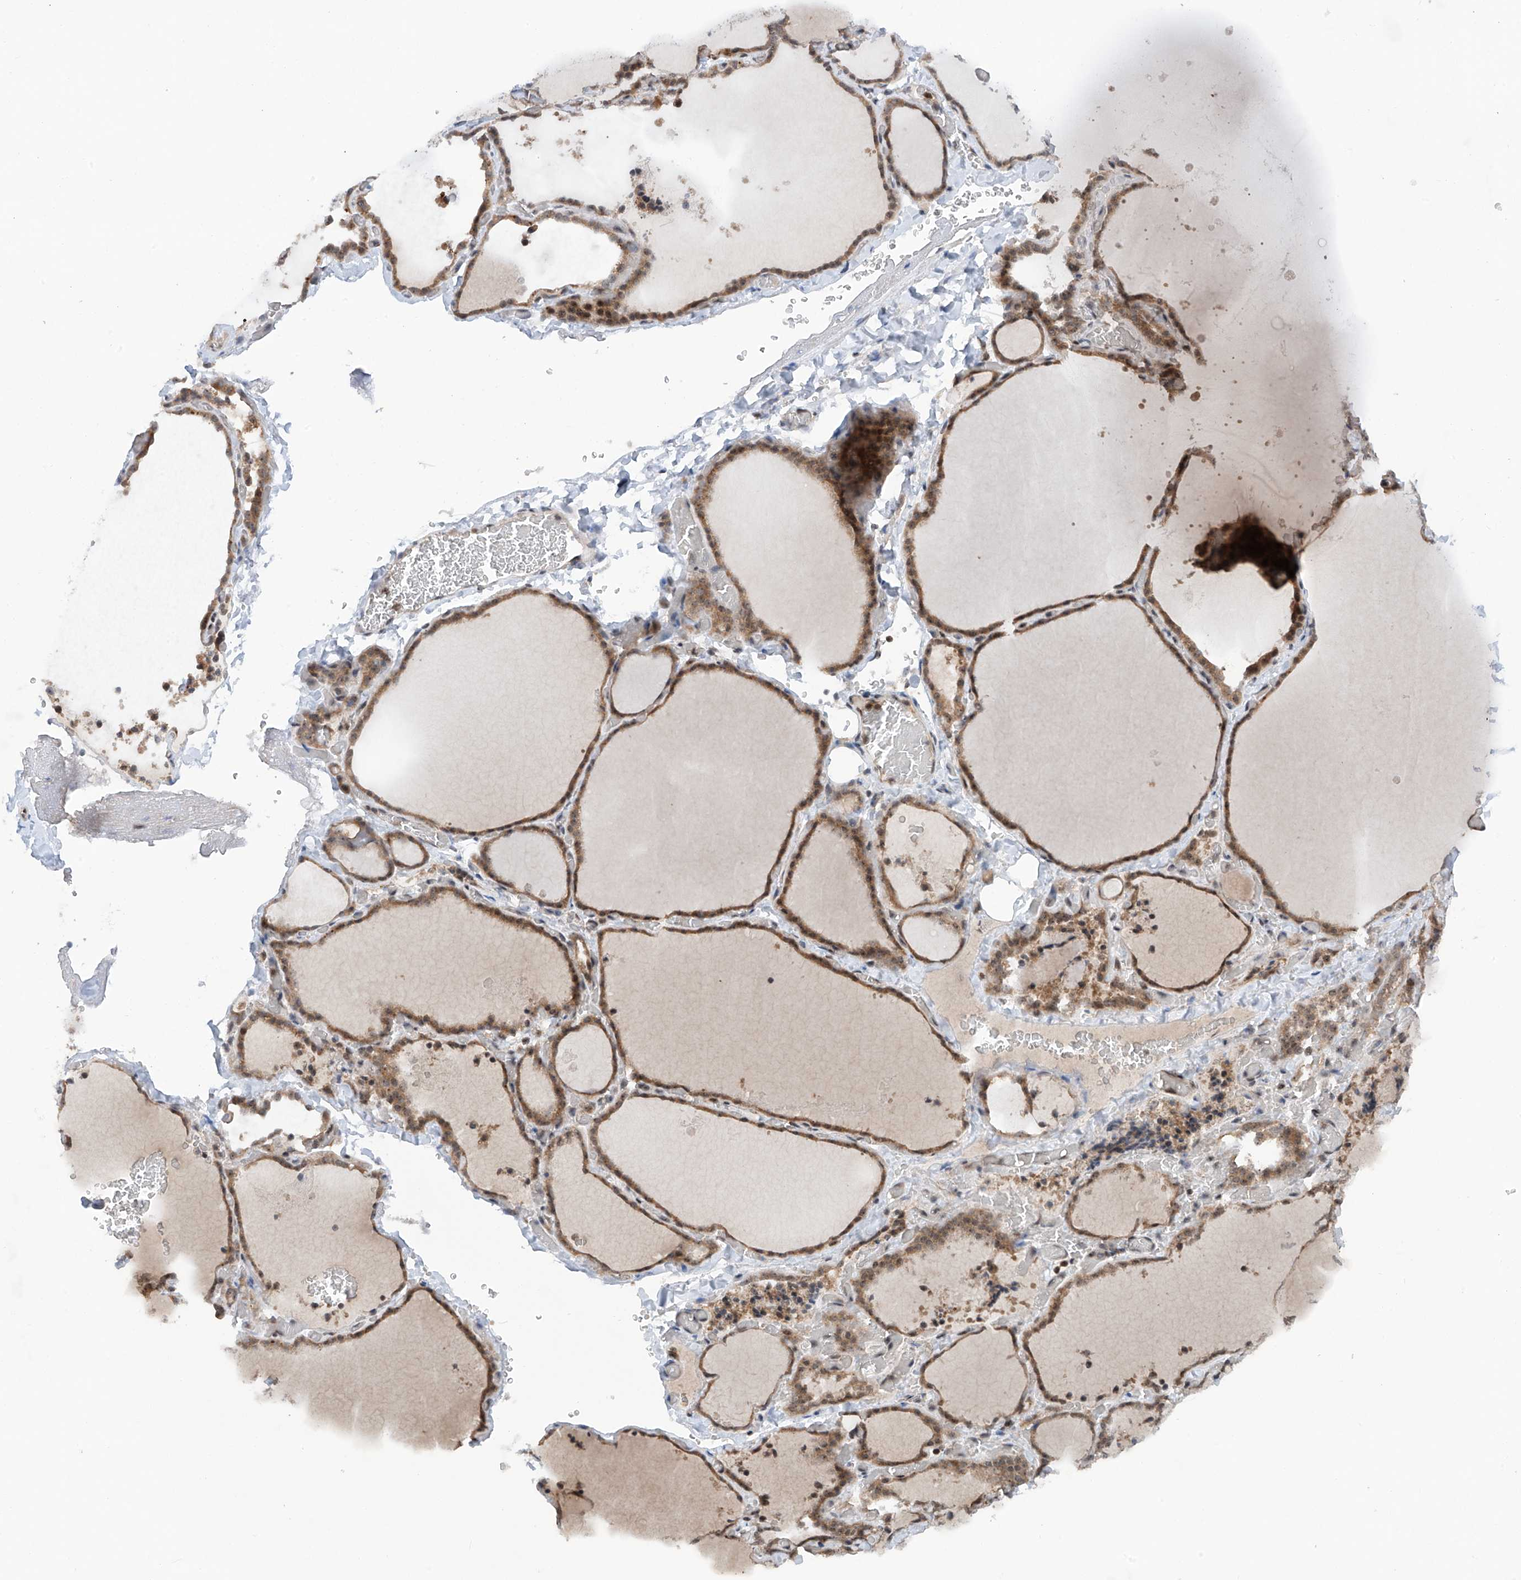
{"staining": {"intensity": "moderate", "quantity": ">75%", "location": "cytoplasmic/membranous"}, "tissue": "thyroid gland", "cell_type": "Glandular cells", "image_type": "normal", "snomed": [{"axis": "morphology", "description": "Normal tissue, NOS"}, {"axis": "topography", "description": "Thyroid gland"}], "caption": "A photomicrograph showing moderate cytoplasmic/membranous positivity in approximately >75% of glandular cells in unremarkable thyroid gland, as visualized by brown immunohistochemical staining.", "gene": "C1orf131", "patient": {"sex": "female", "age": 22}}